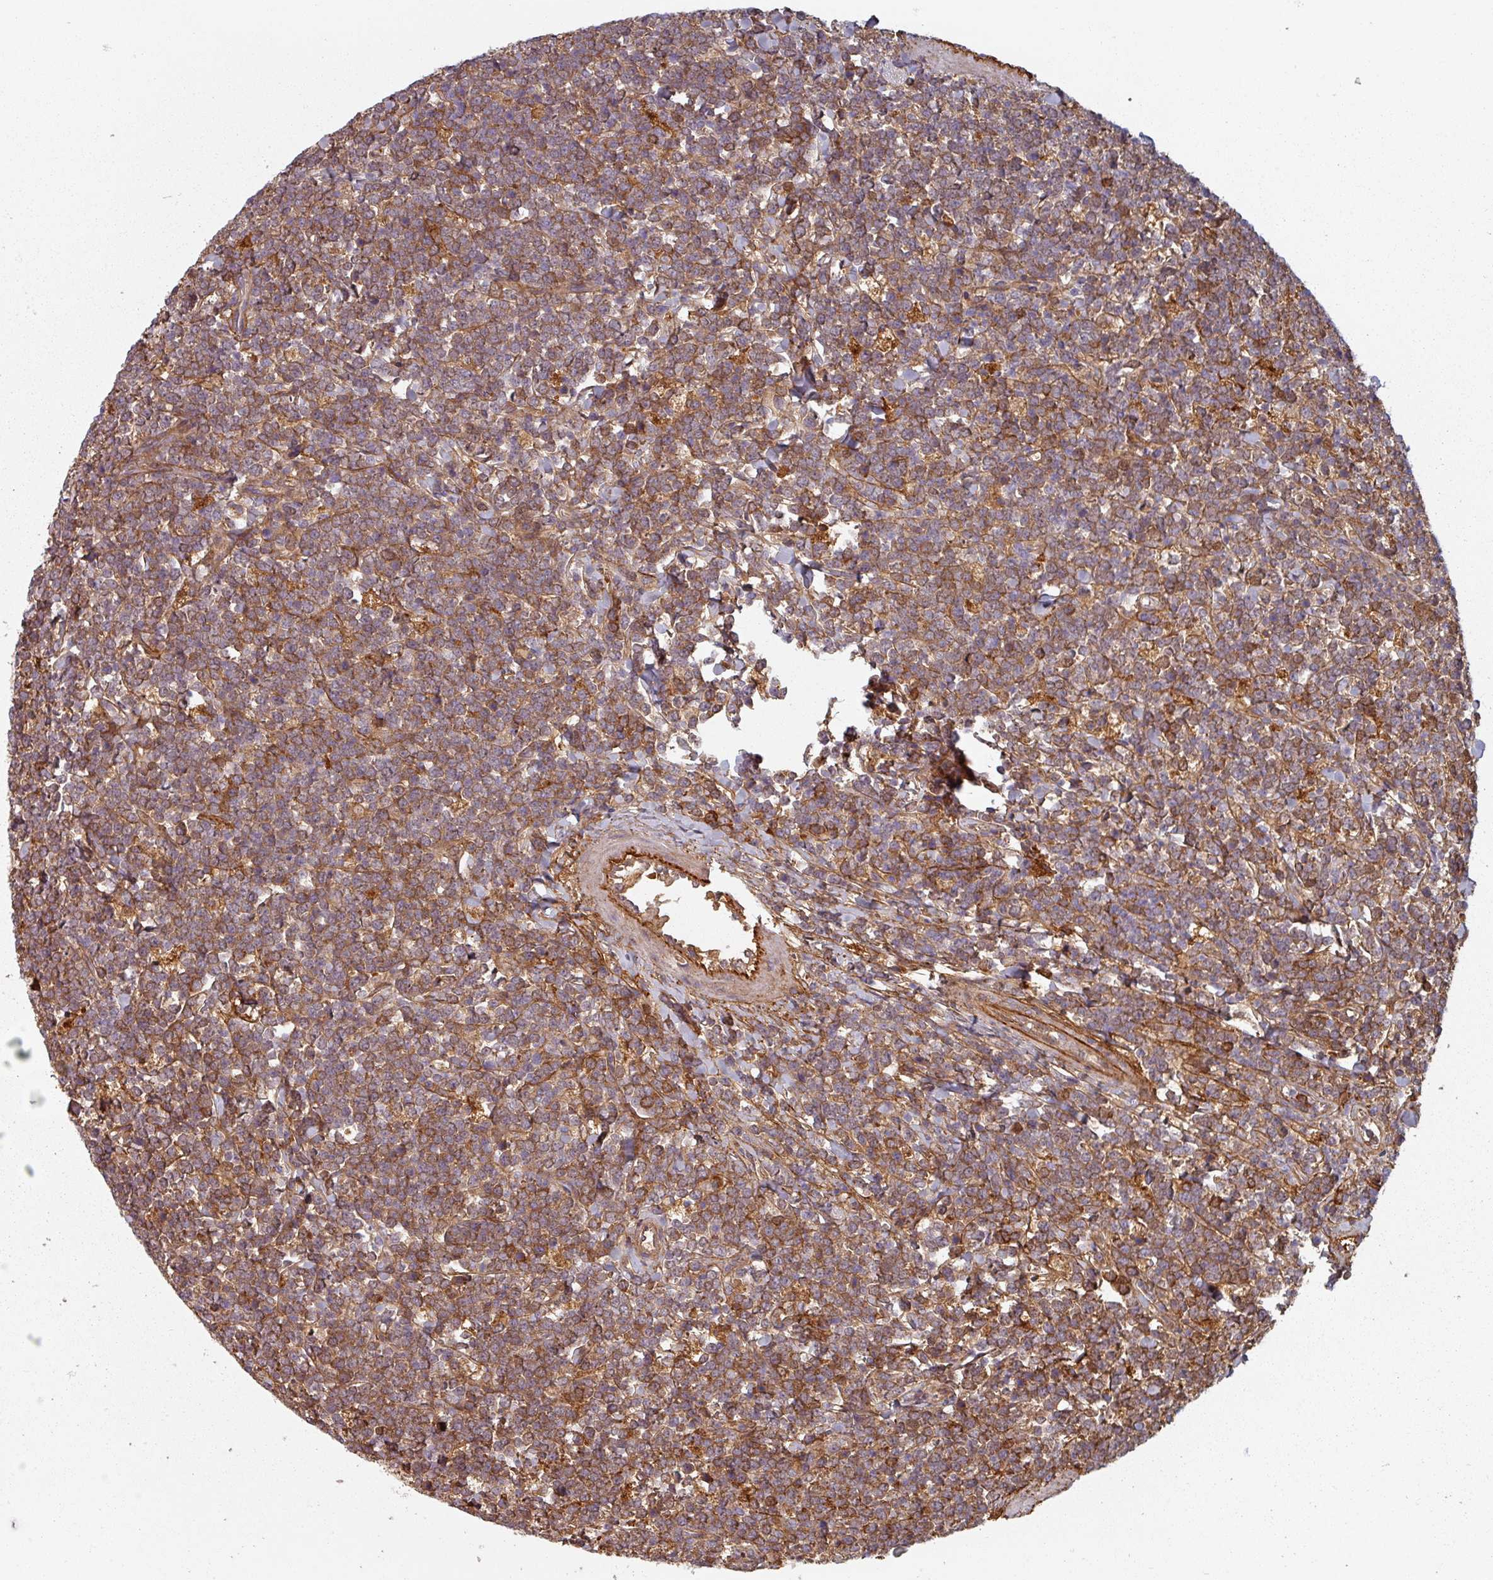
{"staining": {"intensity": "moderate", "quantity": ">75%", "location": "cytoplasmic/membranous"}, "tissue": "lymphoma", "cell_type": "Tumor cells", "image_type": "cancer", "snomed": [{"axis": "morphology", "description": "Malignant lymphoma, non-Hodgkin's type, High grade"}, {"axis": "topography", "description": "Small intestine"}, {"axis": "topography", "description": "Colon"}], "caption": "A photomicrograph of human lymphoma stained for a protein exhibits moderate cytoplasmic/membranous brown staining in tumor cells.", "gene": "CYB5RL", "patient": {"sex": "male", "age": 8}}